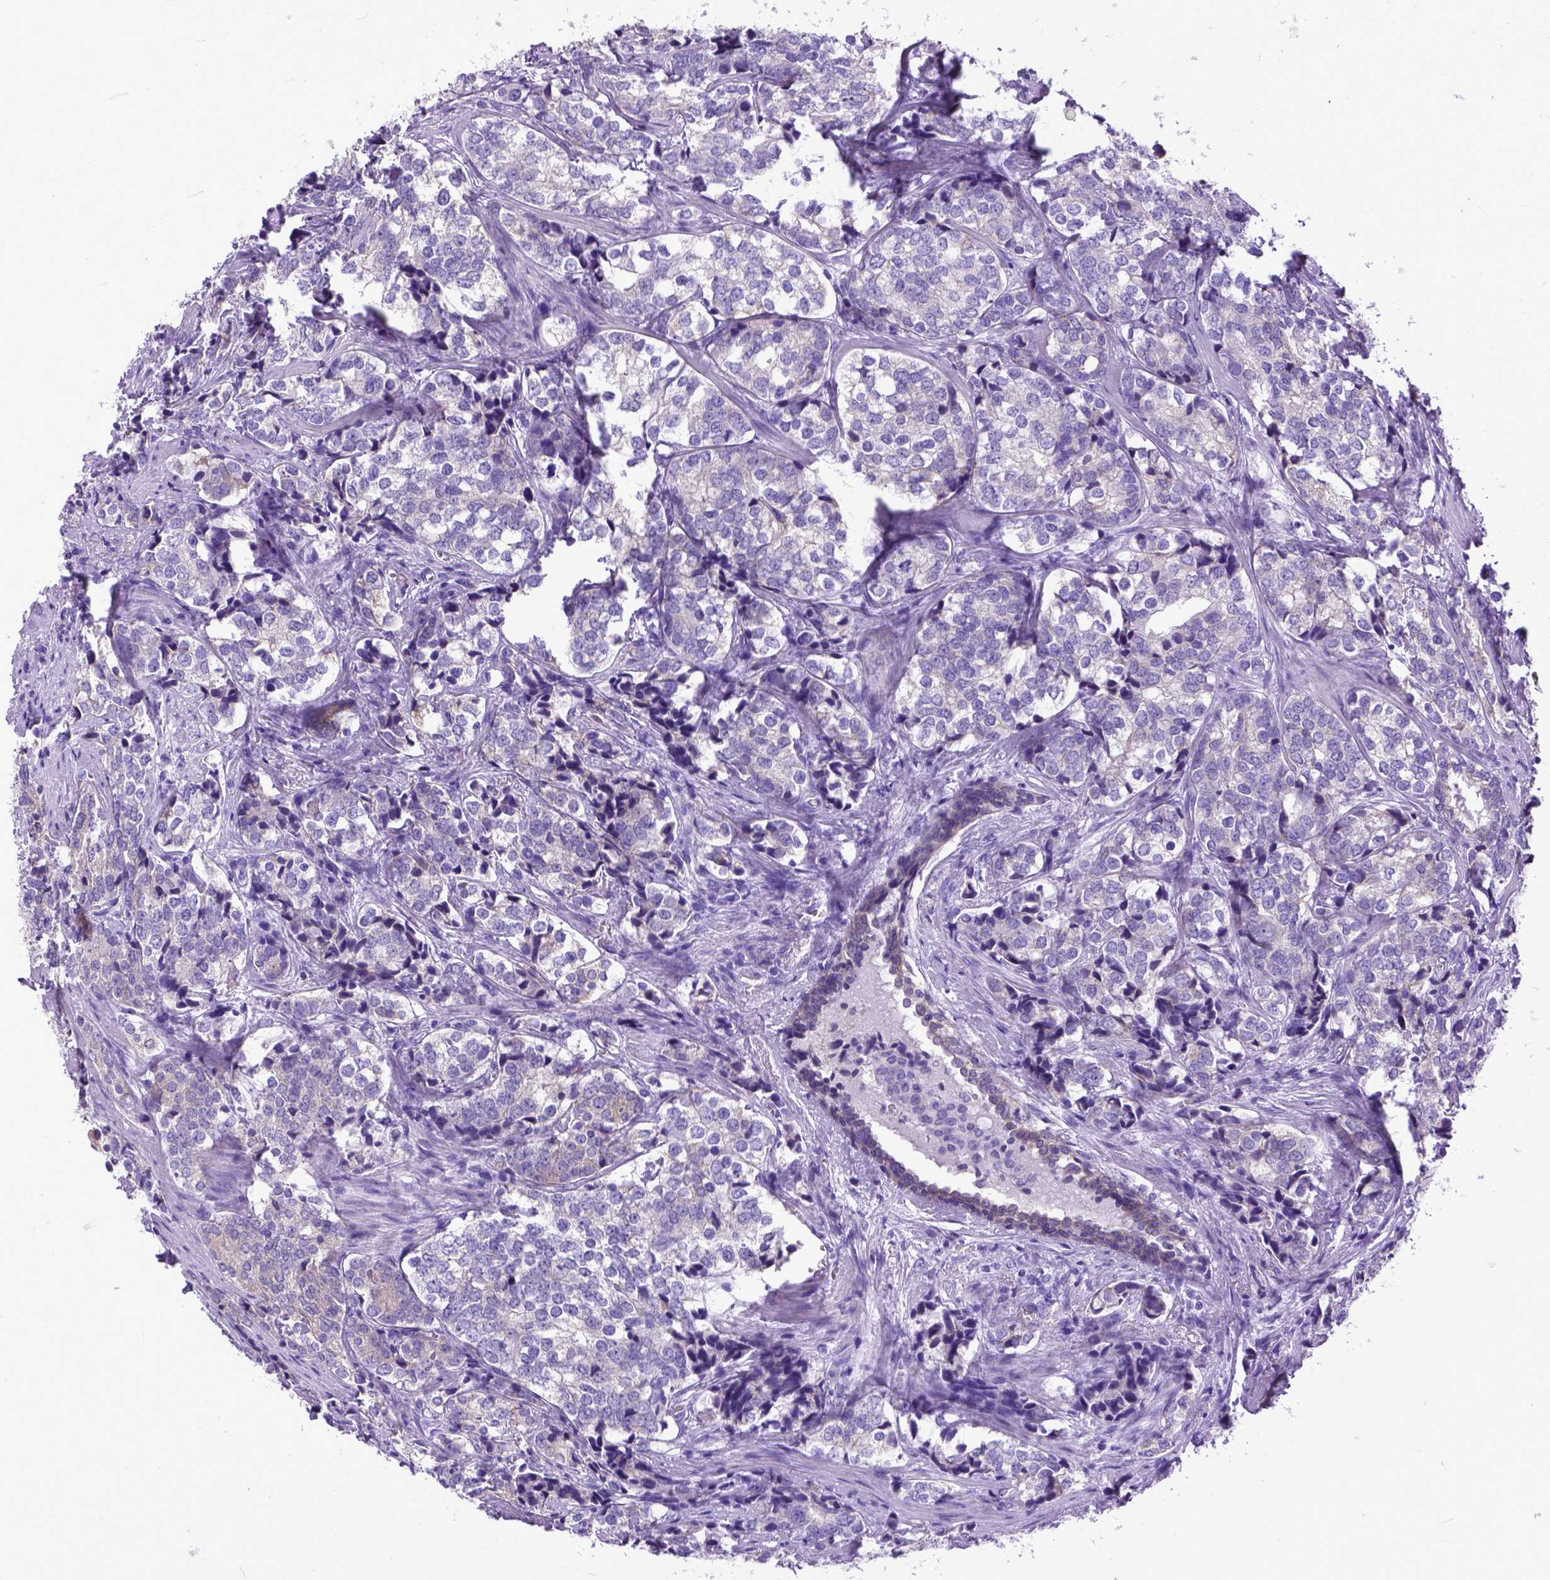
{"staining": {"intensity": "negative", "quantity": "none", "location": "none"}, "tissue": "prostate cancer", "cell_type": "Tumor cells", "image_type": "cancer", "snomed": [{"axis": "morphology", "description": "Adenocarcinoma, NOS"}, {"axis": "topography", "description": "Prostate and seminal vesicle, NOS"}], "caption": "Tumor cells show no significant protein expression in prostate cancer (adenocarcinoma).", "gene": "PPL", "patient": {"sex": "male", "age": 63}}